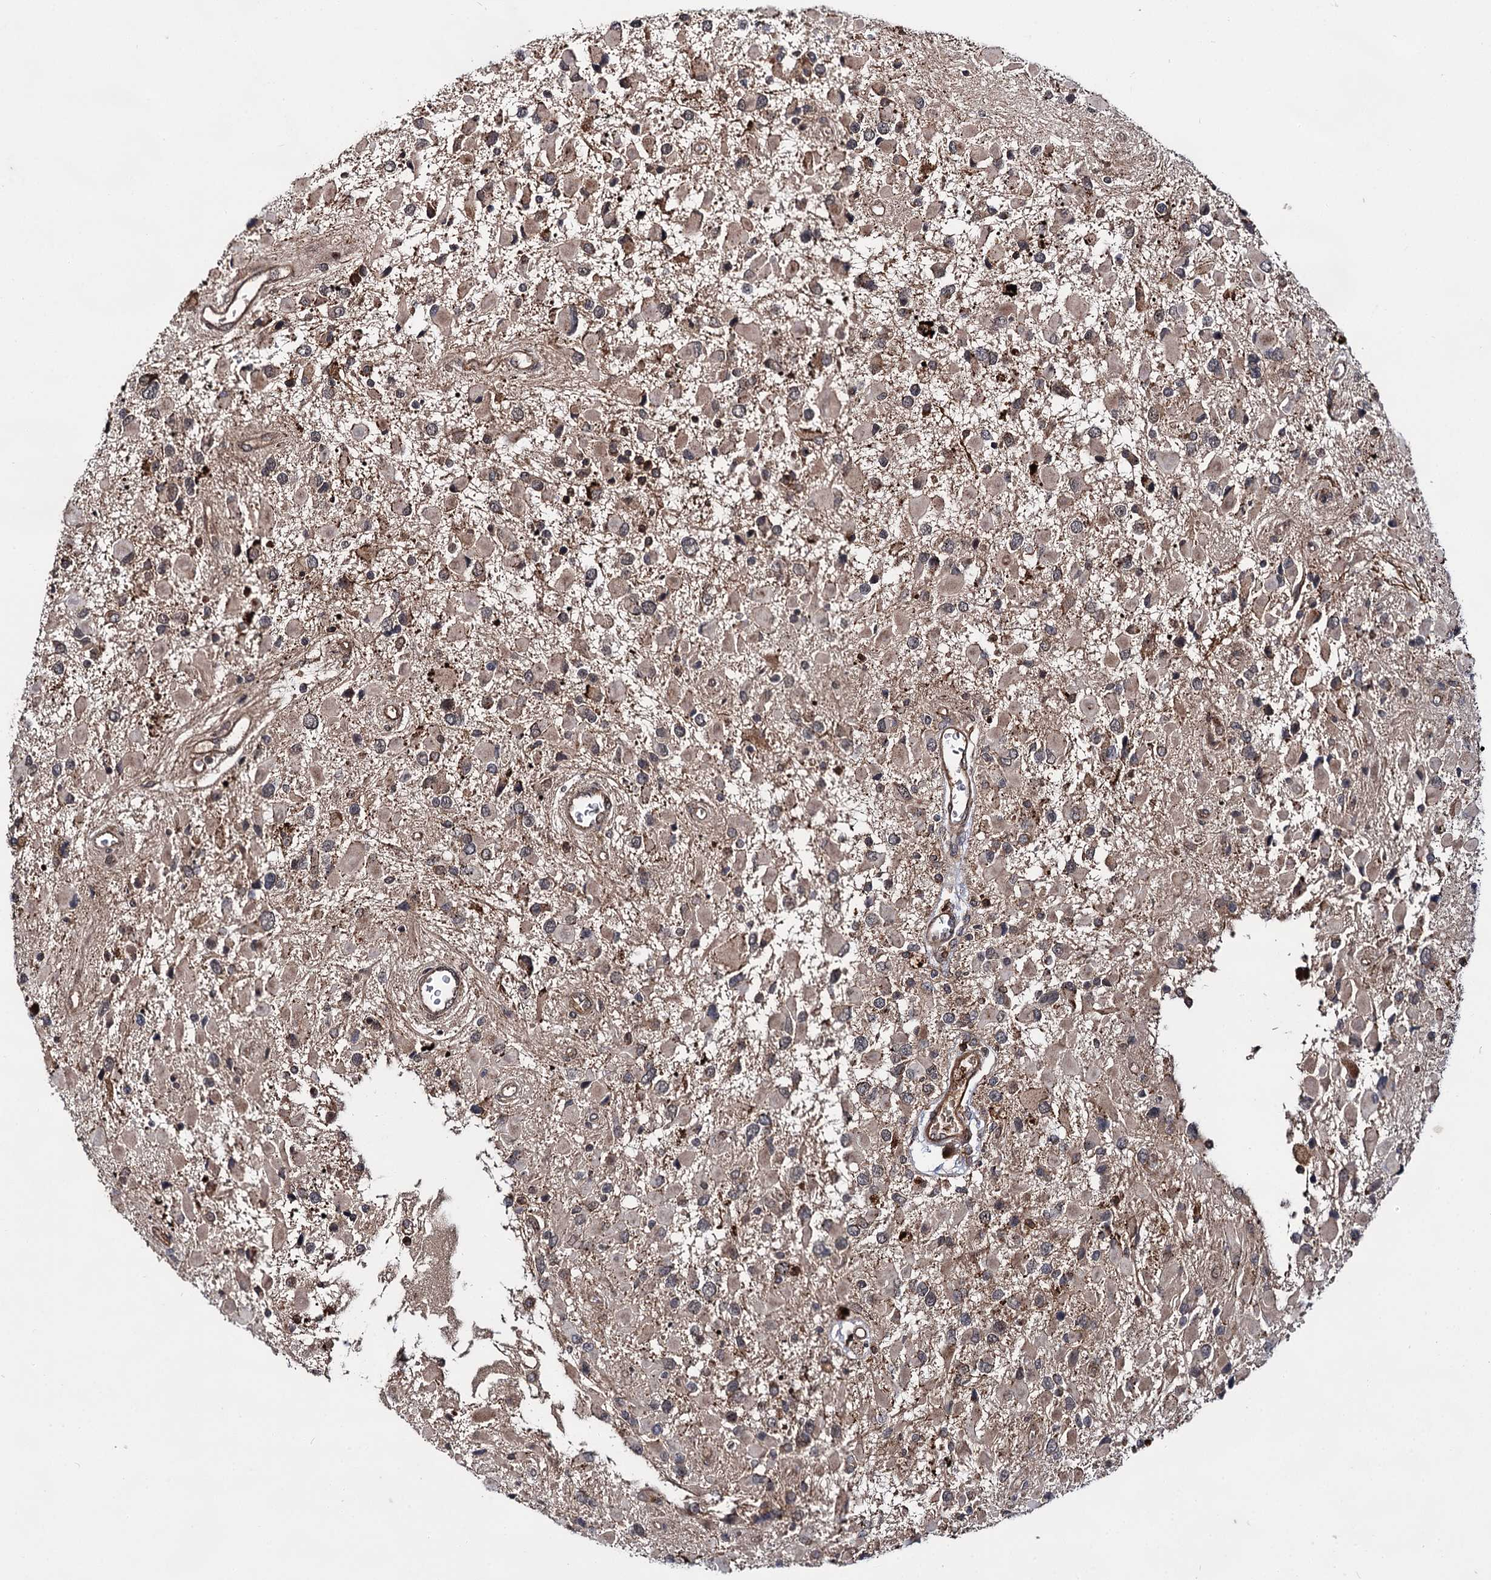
{"staining": {"intensity": "moderate", "quantity": "25%-75%", "location": "cytoplasmic/membranous"}, "tissue": "glioma", "cell_type": "Tumor cells", "image_type": "cancer", "snomed": [{"axis": "morphology", "description": "Glioma, malignant, High grade"}, {"axis": "topography", "description": "Brain"}], "caption": "A micrograph showing moderate cytoplasmic/membranous staining in about 25%-75% of tumor cells in high-grade glioma (malignant), as visualized by brown immunohistochemical staining.", "gene": "ABLIM1", "patient": {"sex": "male", "age": 53}}